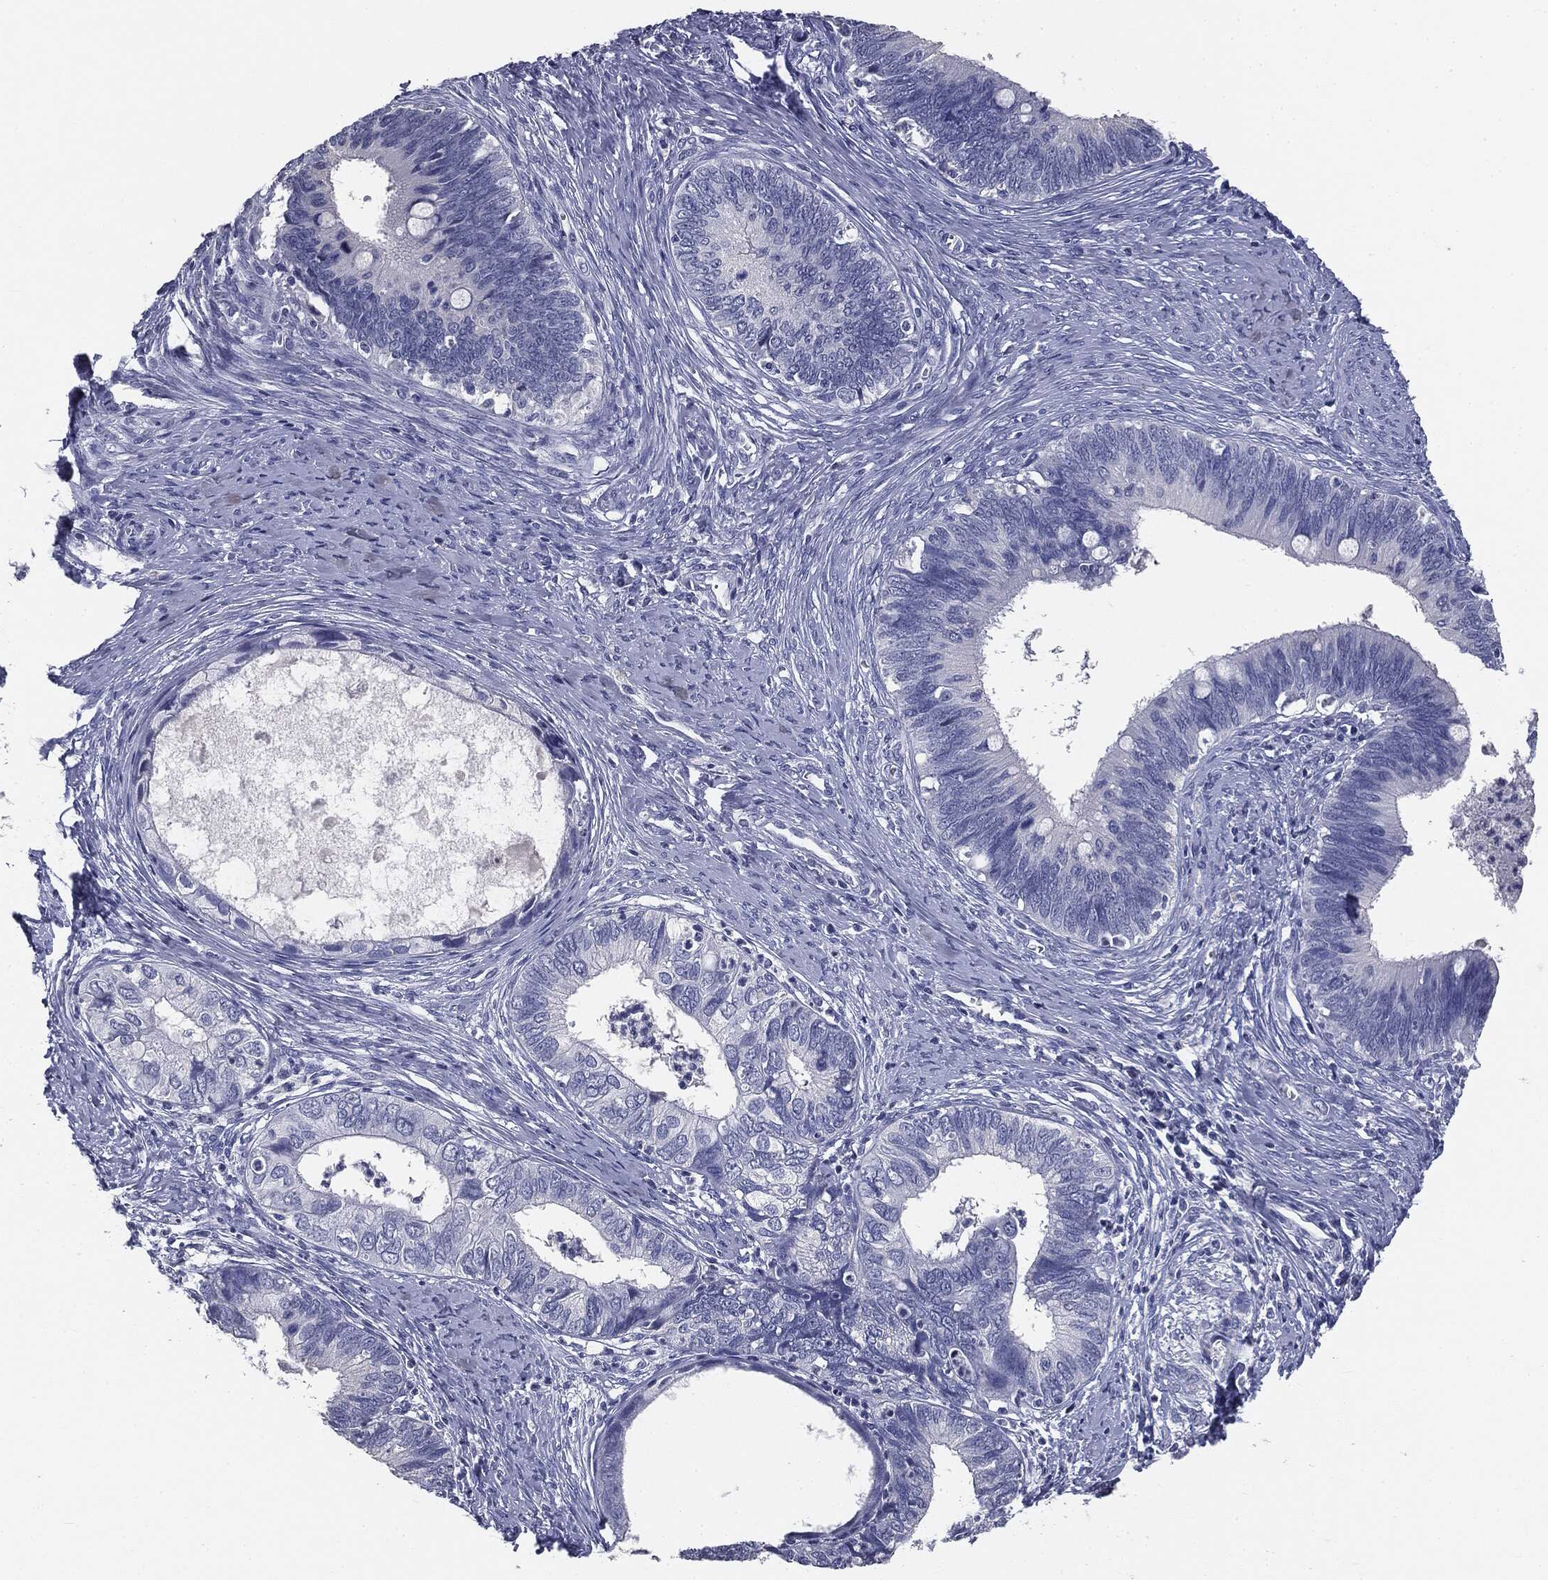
{"staining": {"intensity": "negative", "quantity": "none", "location": "none"}, "tissue": "cervical cancer", "cell_type": "Tumor cells", "image_type": "cancer", "snomed": [{"axis": "morphology", "description": "Adenocarcinoma, NOS"}, {"axis": "topography", "description": "Cervix"}], "caption": "Tumor cells show no significant protein staining in cervical adenocarcinoma.", "gene": "AFP", "patient": {"sex": "female", "age": 42}}